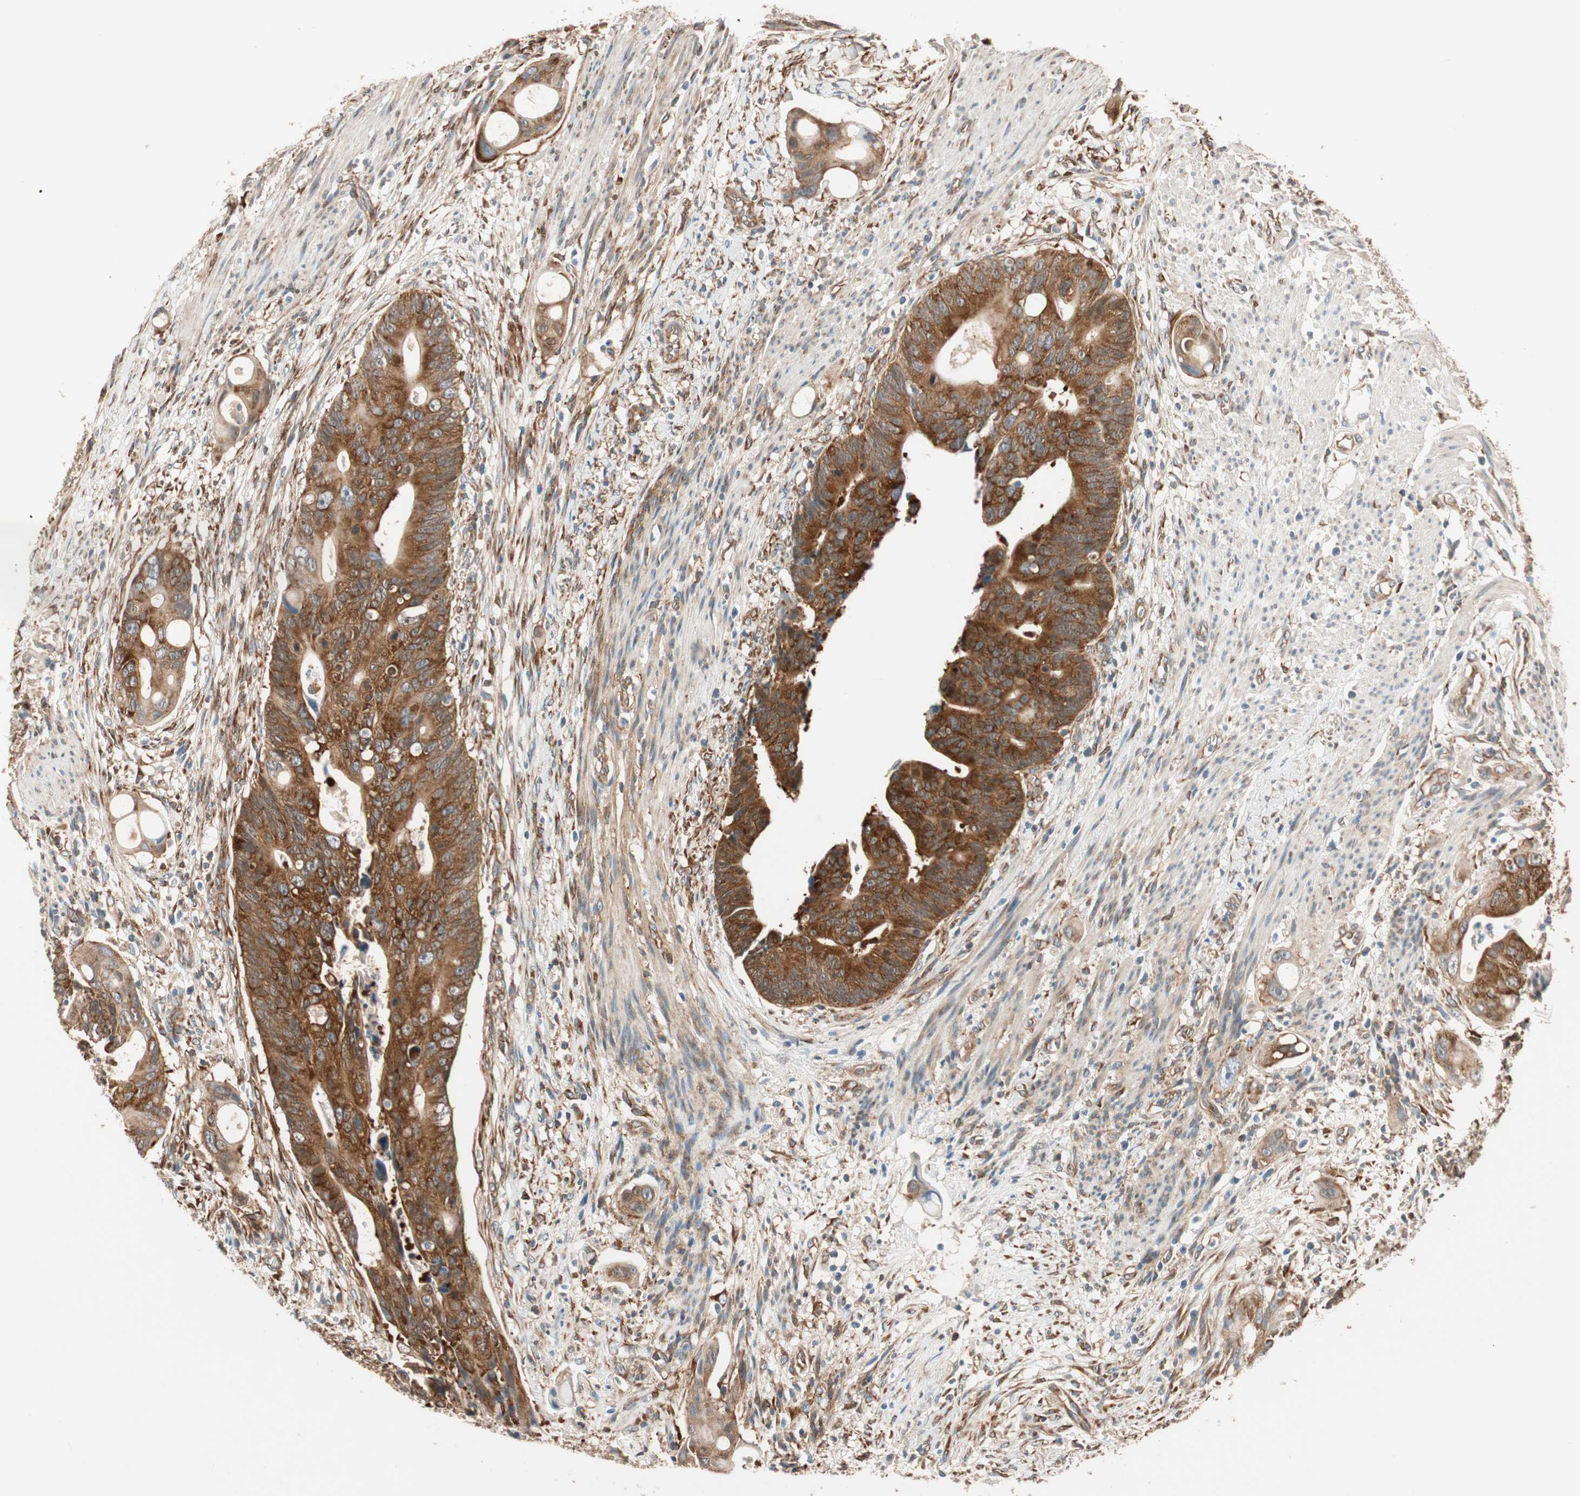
{"staining": {"intensity": "strong", "quantity": ">75%", "location": "cytoplasmic/membranous"}, "tissue": "colorectal cancer", "cell_type": "Tumor cells", "image_type": "cancer", "snomed": [{"axis": "morphology", "description": "Adenocarcinoma, NOS"}, {"axis": "topography", "description": "Colon"}], "caption": "Tumor cells display high levels of strong cytoplasmic/membranous expression in approximately >75% of cells in human colorectal cancer (adenocarcinoma). (Brightfield microscopy of DAB IHC at high magnification).", "gene": "WASL", "patient": {"sex": "female", "age": 57}}